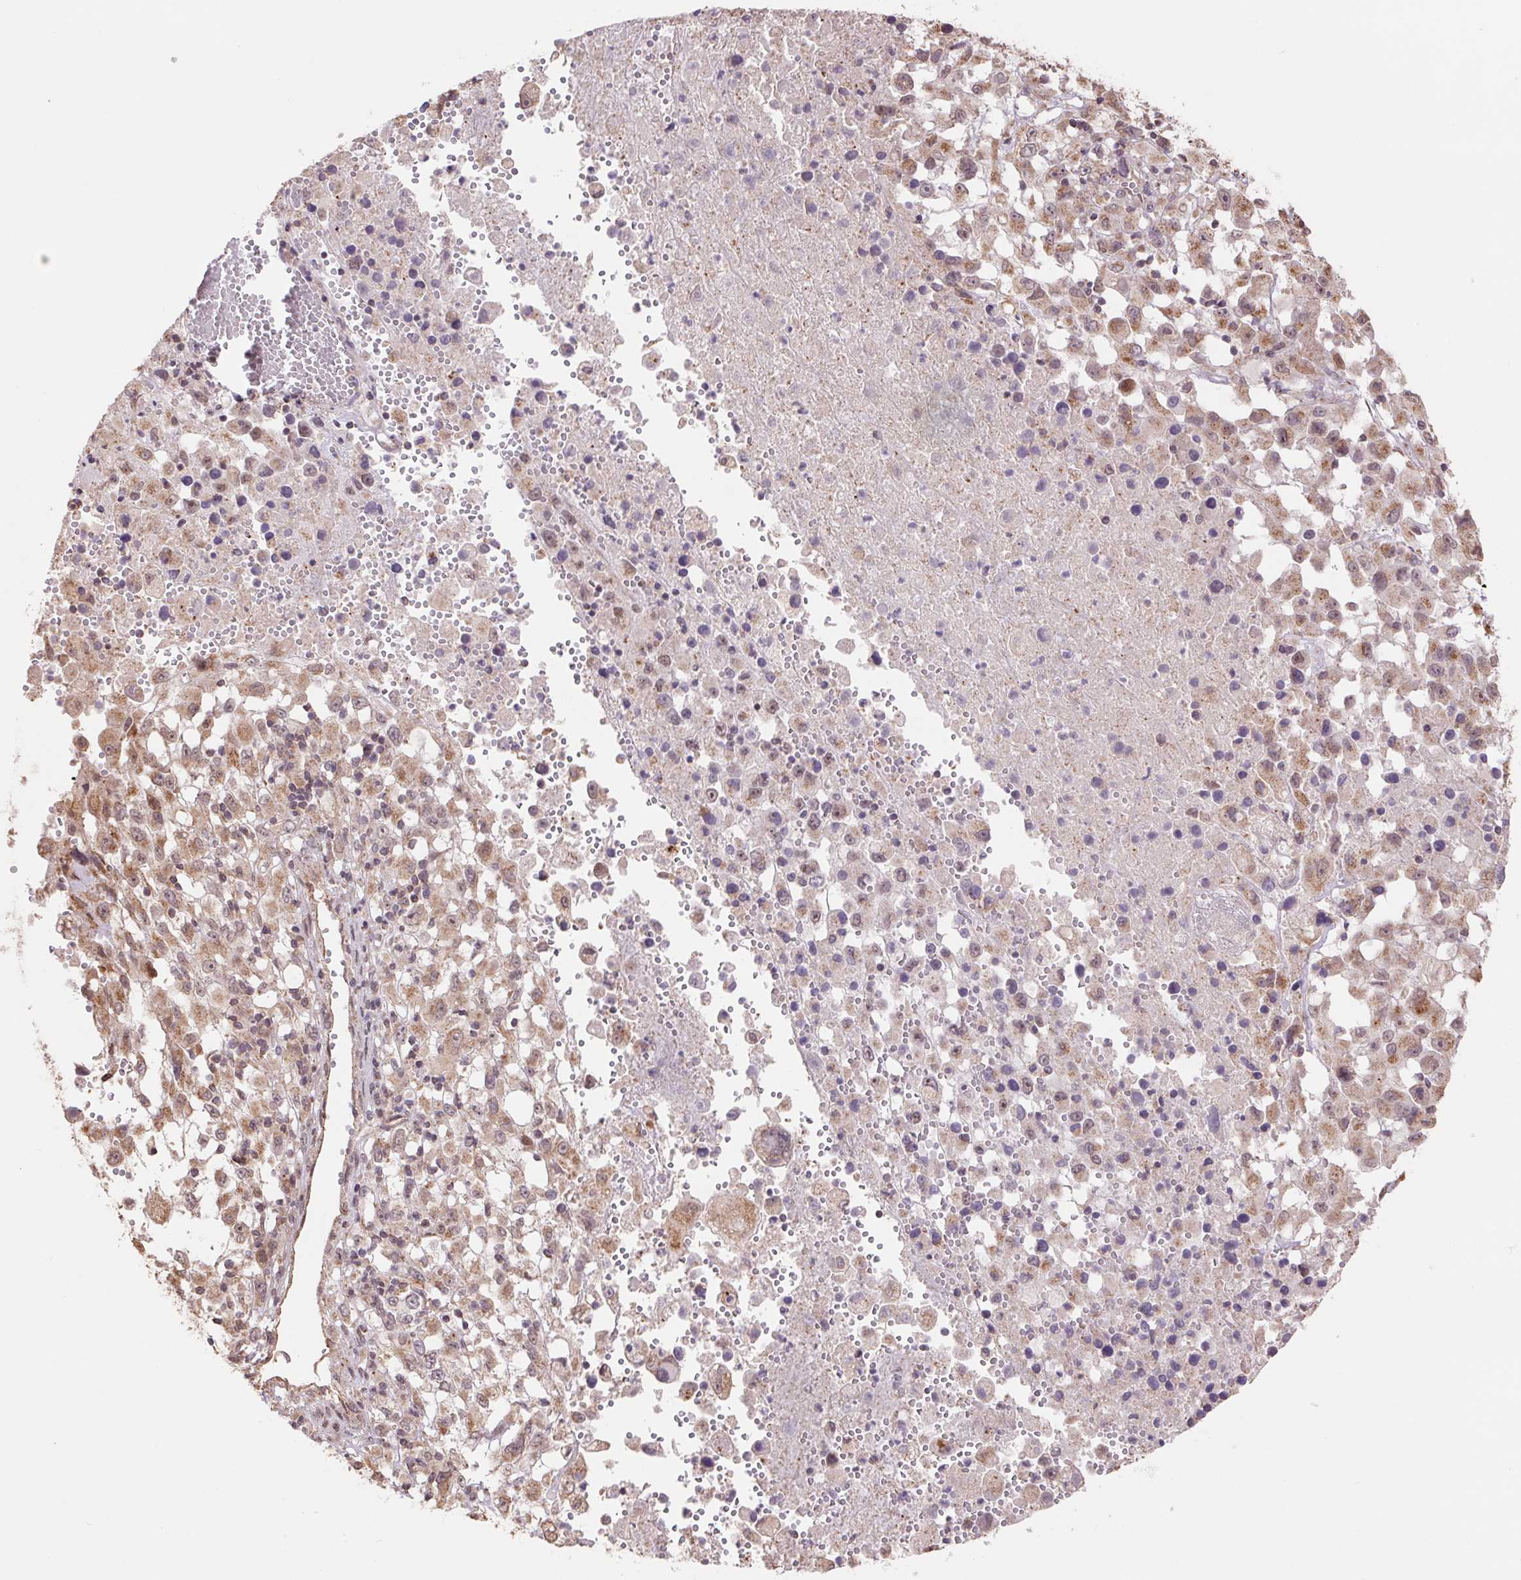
{"staining": {"intensity": "moderate", "quantity": "25%-75%", "location": "cytoplasmic/membranous,nuclear"}, "tissue": "melanoma", "cell_type": "Tumor cells", "image_type": "cancer", "snomed": [{"axis": "morphology", "description": "Malignant melanoma, Metastatic site"}, {"axis": "topography", "description": "Soft tissue"}], "caption": "A medium amount of moderate cytoplasmic/membranous and nuclear expression is appreciated in about 25%-75% of tumor cells in malignant melanoma (metastatic site) tissue.", "gene": "PDHA1", "patient": {"sex": "male", "age": 50}}